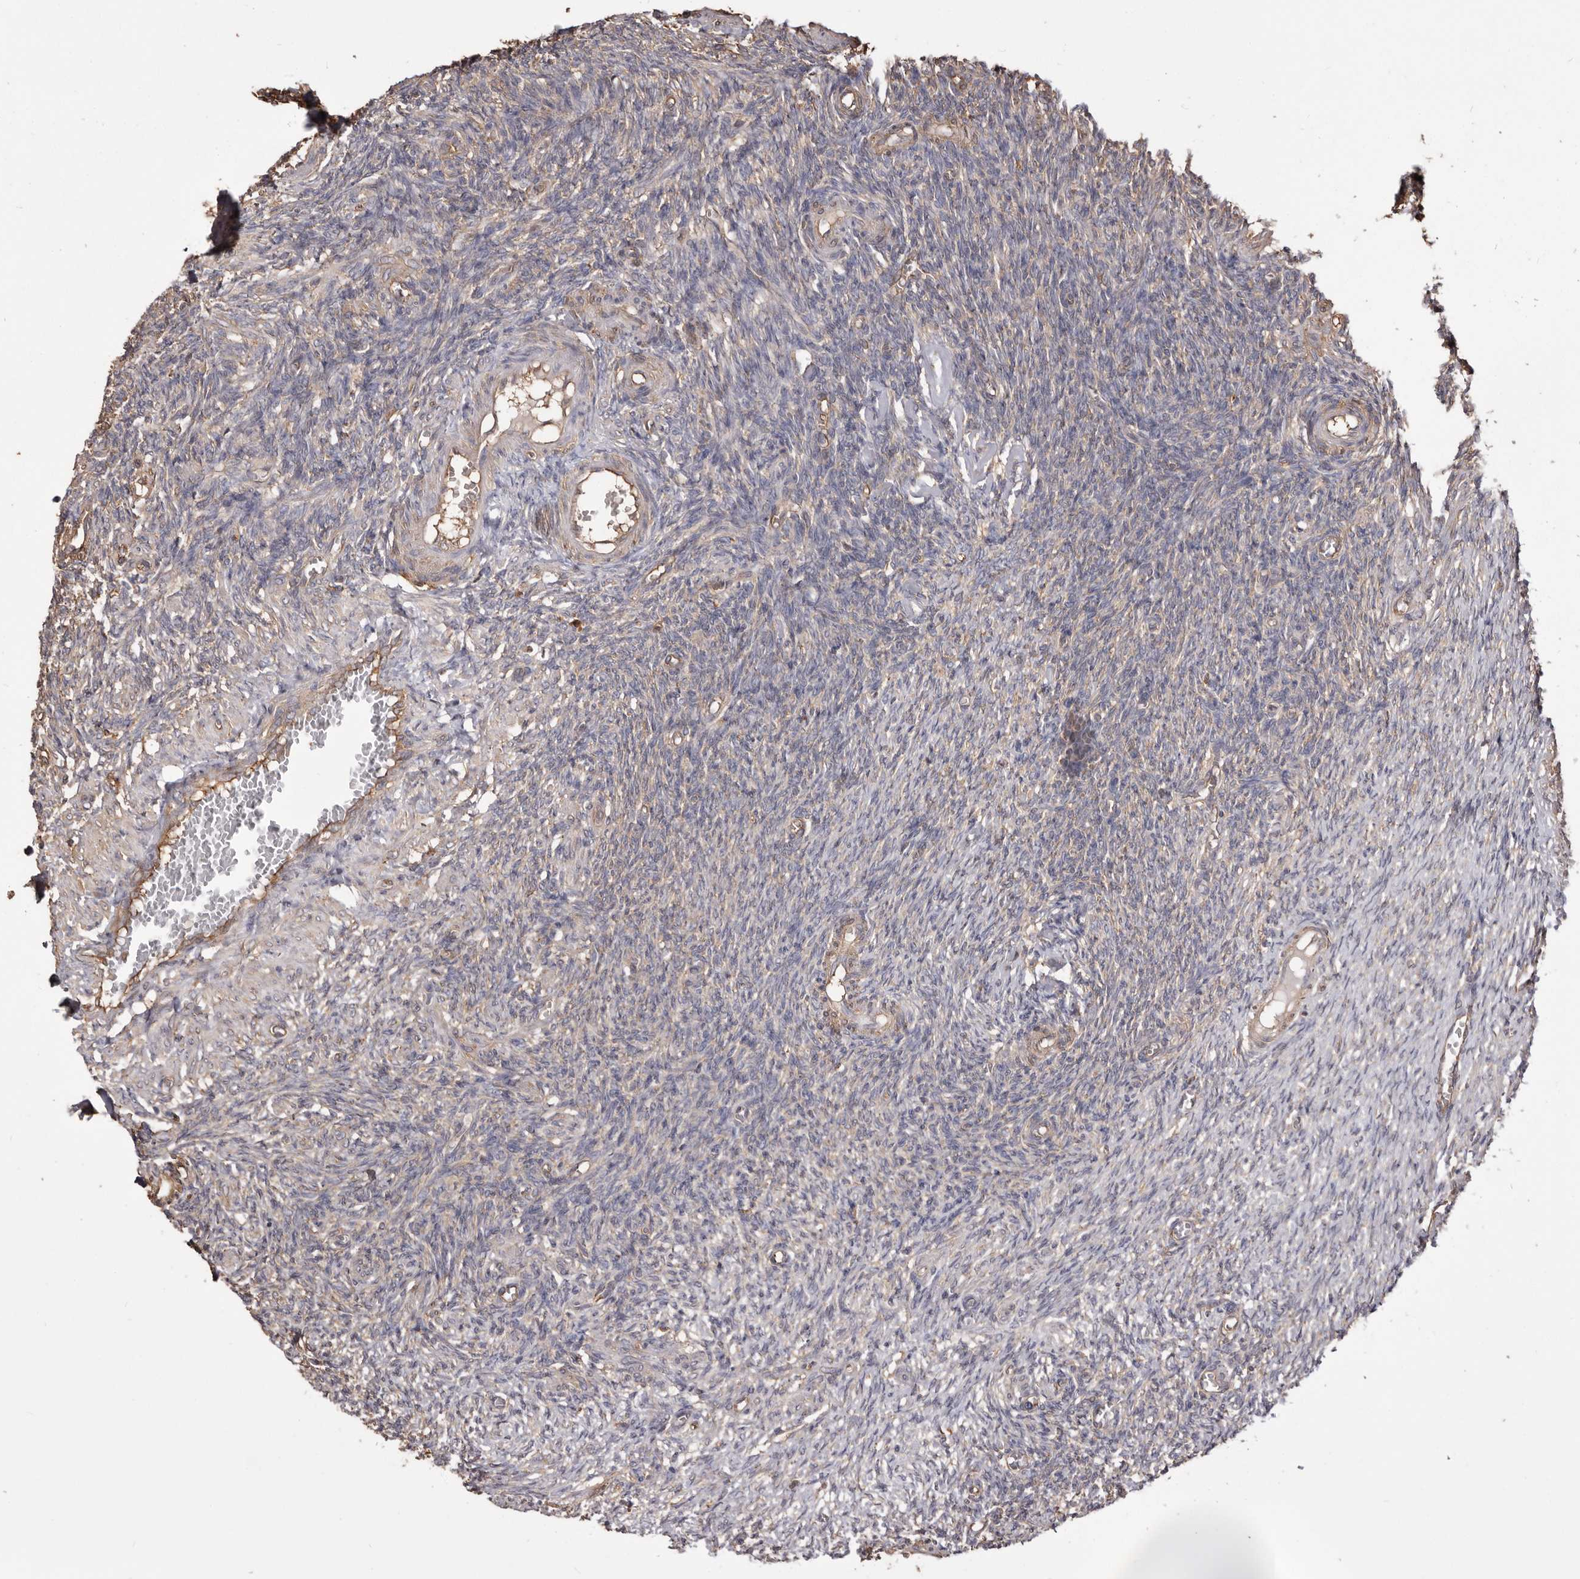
{"staining": {"intensity": "weak", "quantity": "25%-75%", "location": "cytoplasmic/membranous"}, "tissue": "ovary", "cell_type": "Ovarian stroma cells", "image_type": "normal", "snomed": [{"axis": "morphology", "description": "Normal tissue, NOS"}, {"axis": "topography", "description": "Ovary"}], "caption": "A brown stain highlights weak cytoplasmic/membranous expression of a protein in ovarian stroma cells of unremarkable human ovary.", "gene": "PKM", "patient": {"sex": "female", "age": 27}}